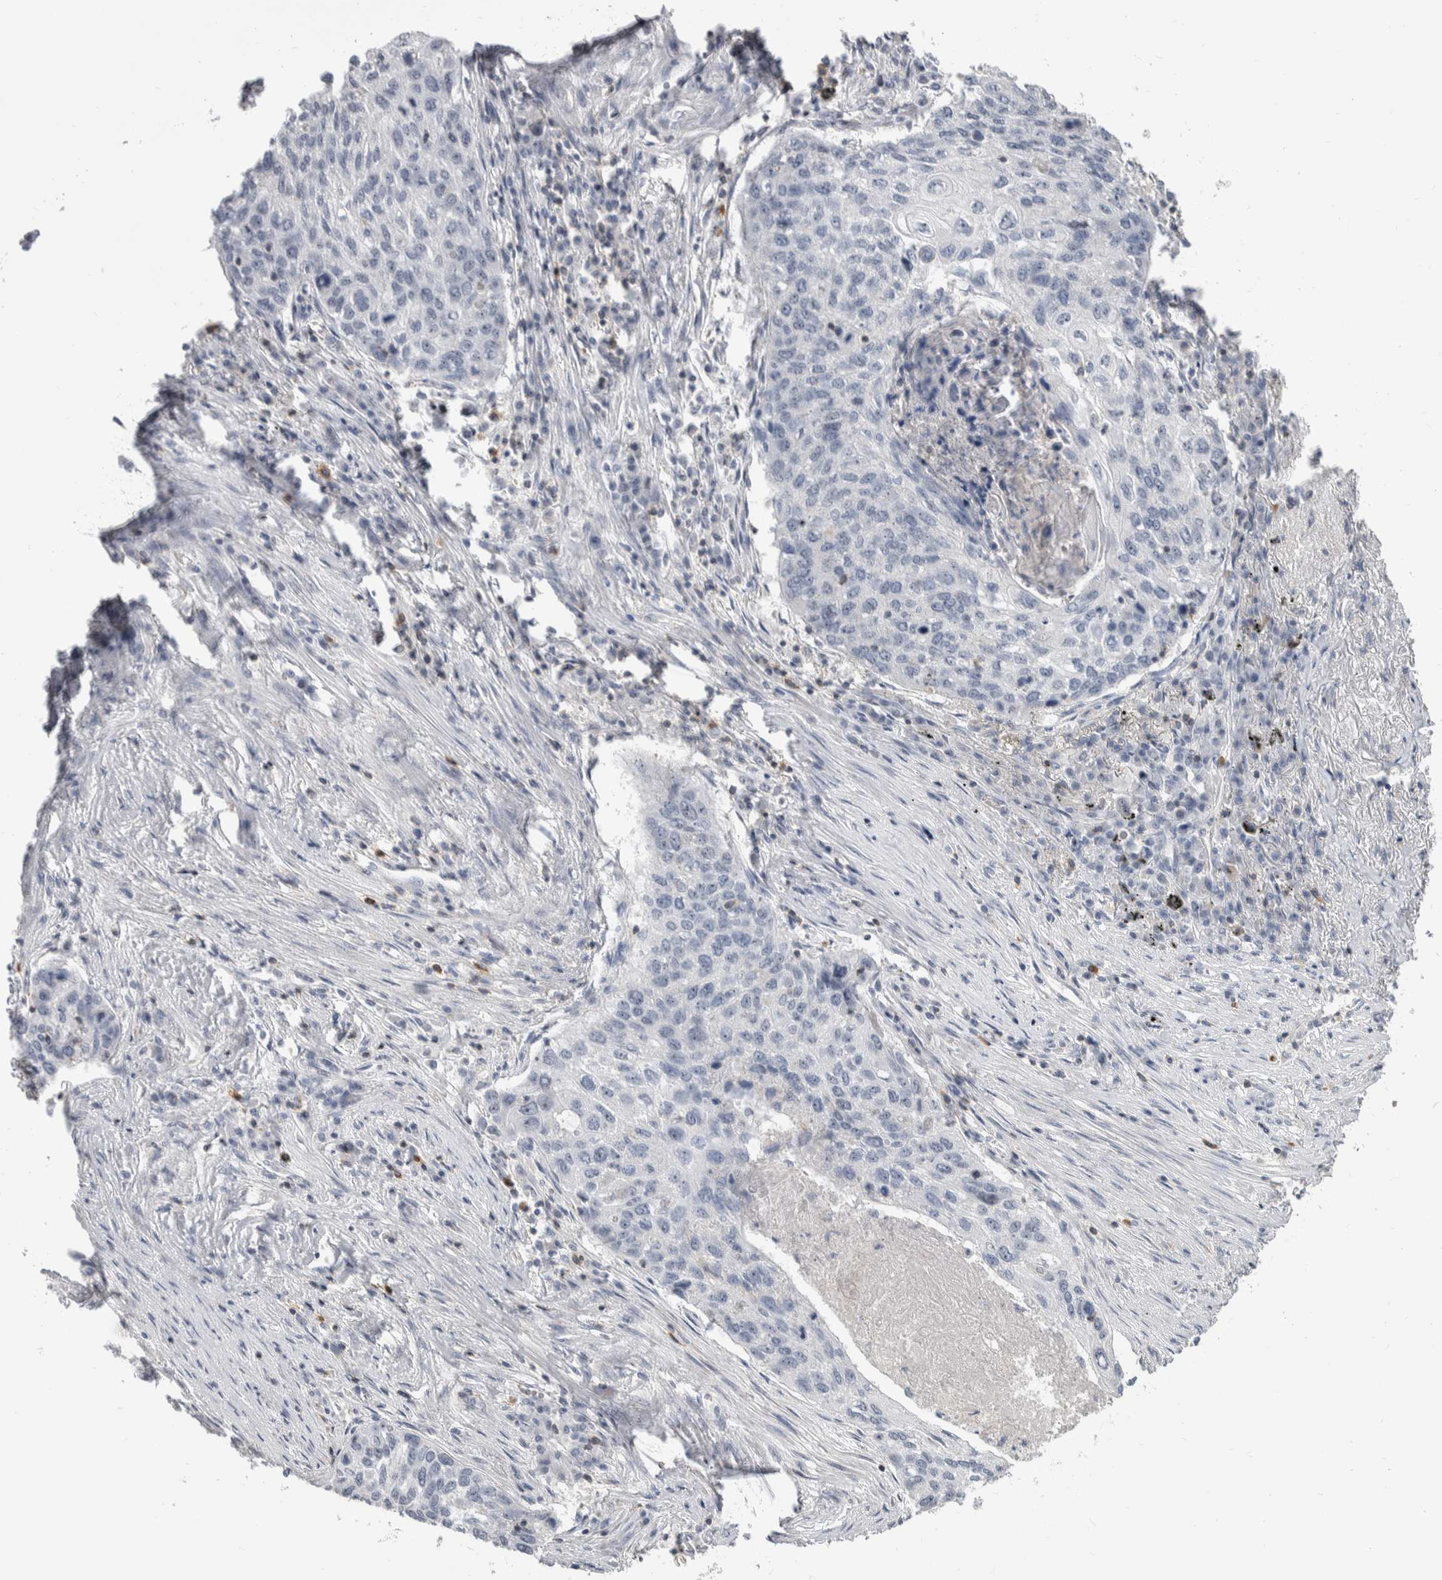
{"staining": {"intensity": "negative", "quantity": "none", "location": "none"}, "tissue": "lung cancer", "cell_type": "Tumor cells", "image_type": "cancer", "snomed": [{"axis": "morphology", "description": "Squamous cell carcinoma, NOS"}, {"axis": "topography", "description": "Lung"}], "caption": "An image of lung squamous cell carcinoma stained for a protein displays no brown staining in tumor cells. (Stains: DAB (3,3'-diaminobenzidine) immunohistochemistry with hematoxylin counter stain, Microscopy: brightfield microscopy at high magnification).", "gene": "CEP295NL", "patient": {"sex": "female", "age": 63}}